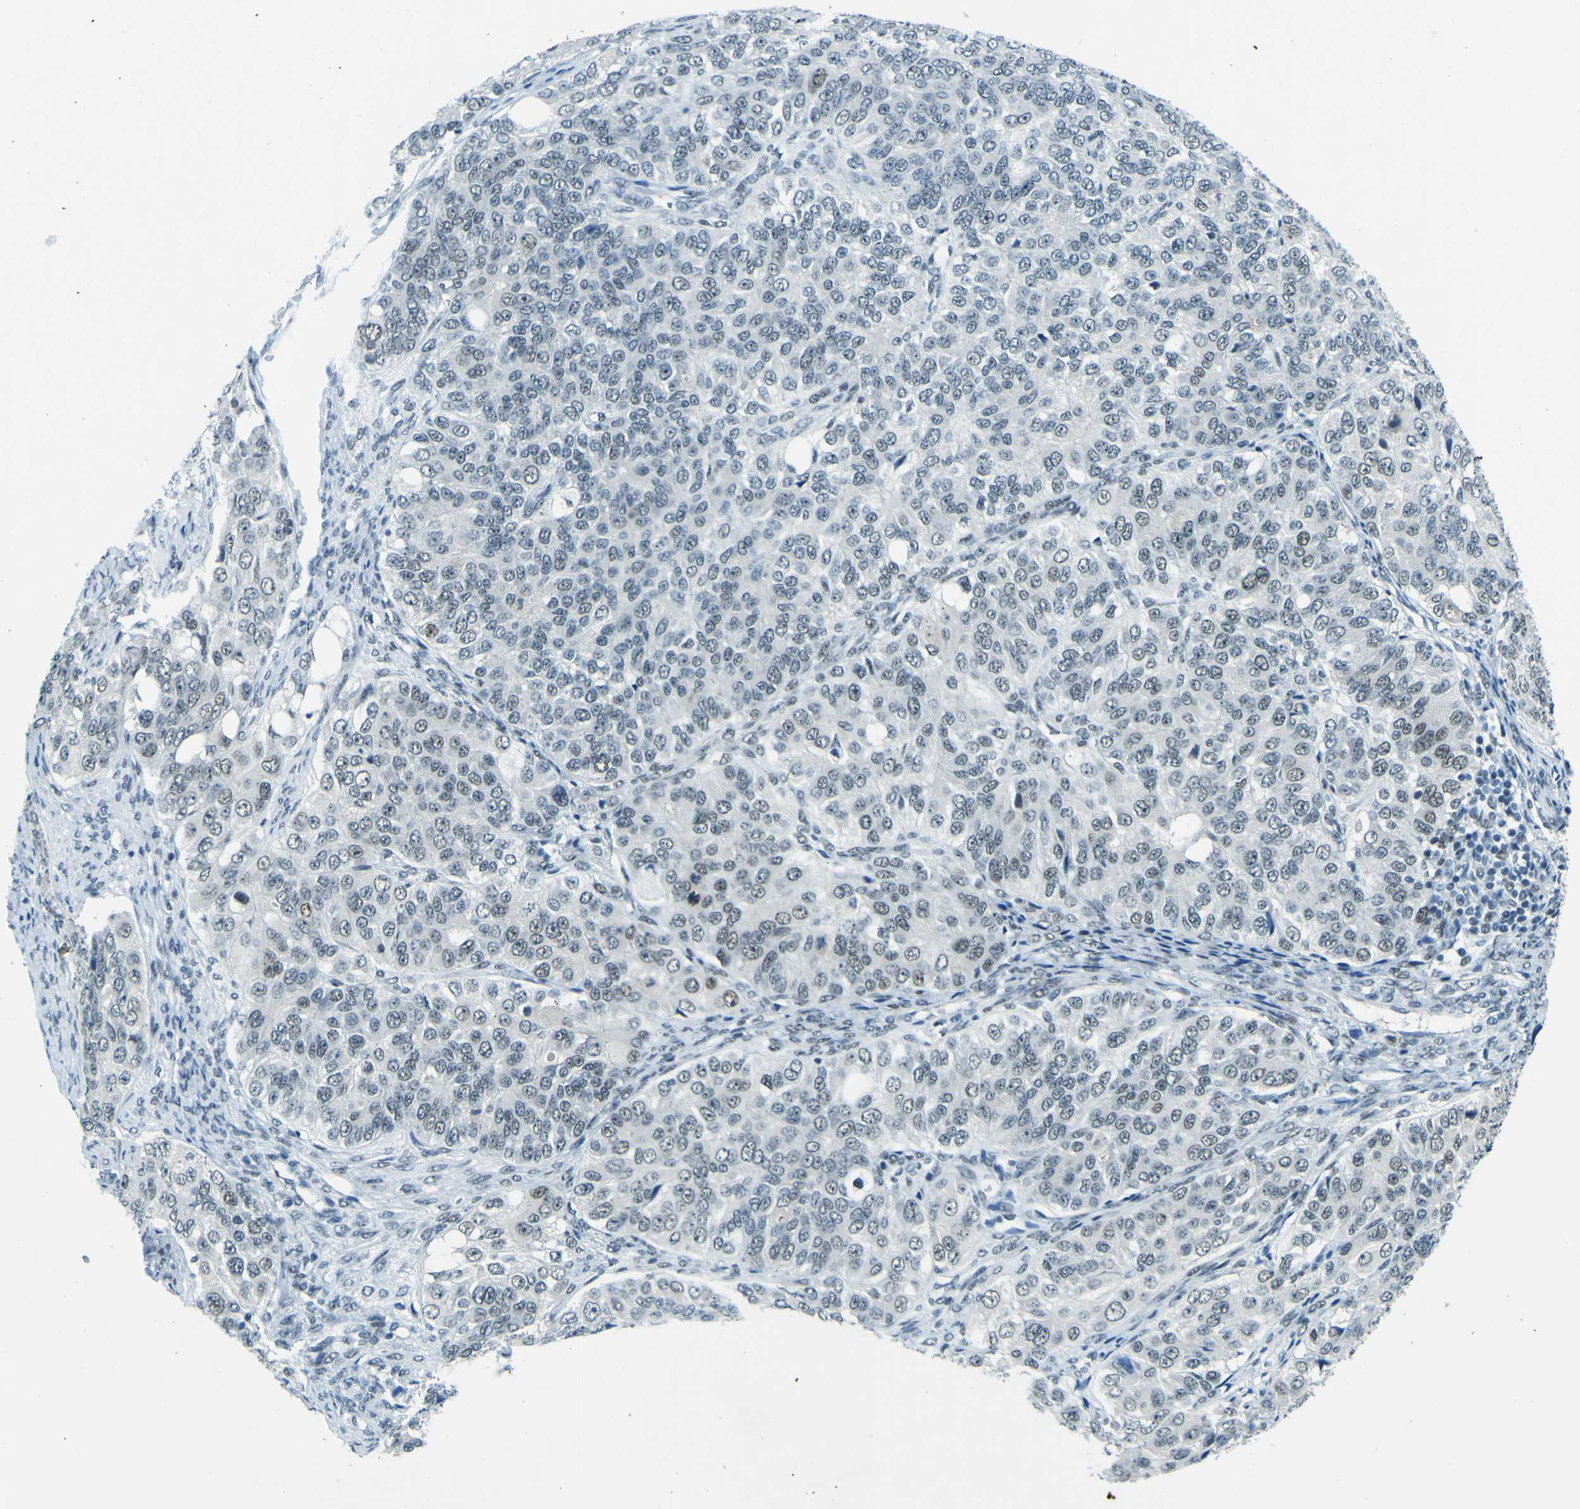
{"staining": {"intensity": "negative", "quantity": "none", "location": "none"}, "tissue": "ovarian cancer", "cell_type": "Tumor cells", "image_type": "cancer", "snomed": [{"axis": "morphology", "description": "Carcinoma, endometroid"}, {"axis": "topography", "description": "Ovary"}], "caption": "This photomicrograph is of ovarian cancer stained with immunohistochemistry (IHC) to label a protein in brown with the nuclei are counter-stained blue. There is no expression in tumor cells.", "gene": "CEBPG", "patient": {"sex": "female", "age": 51}}